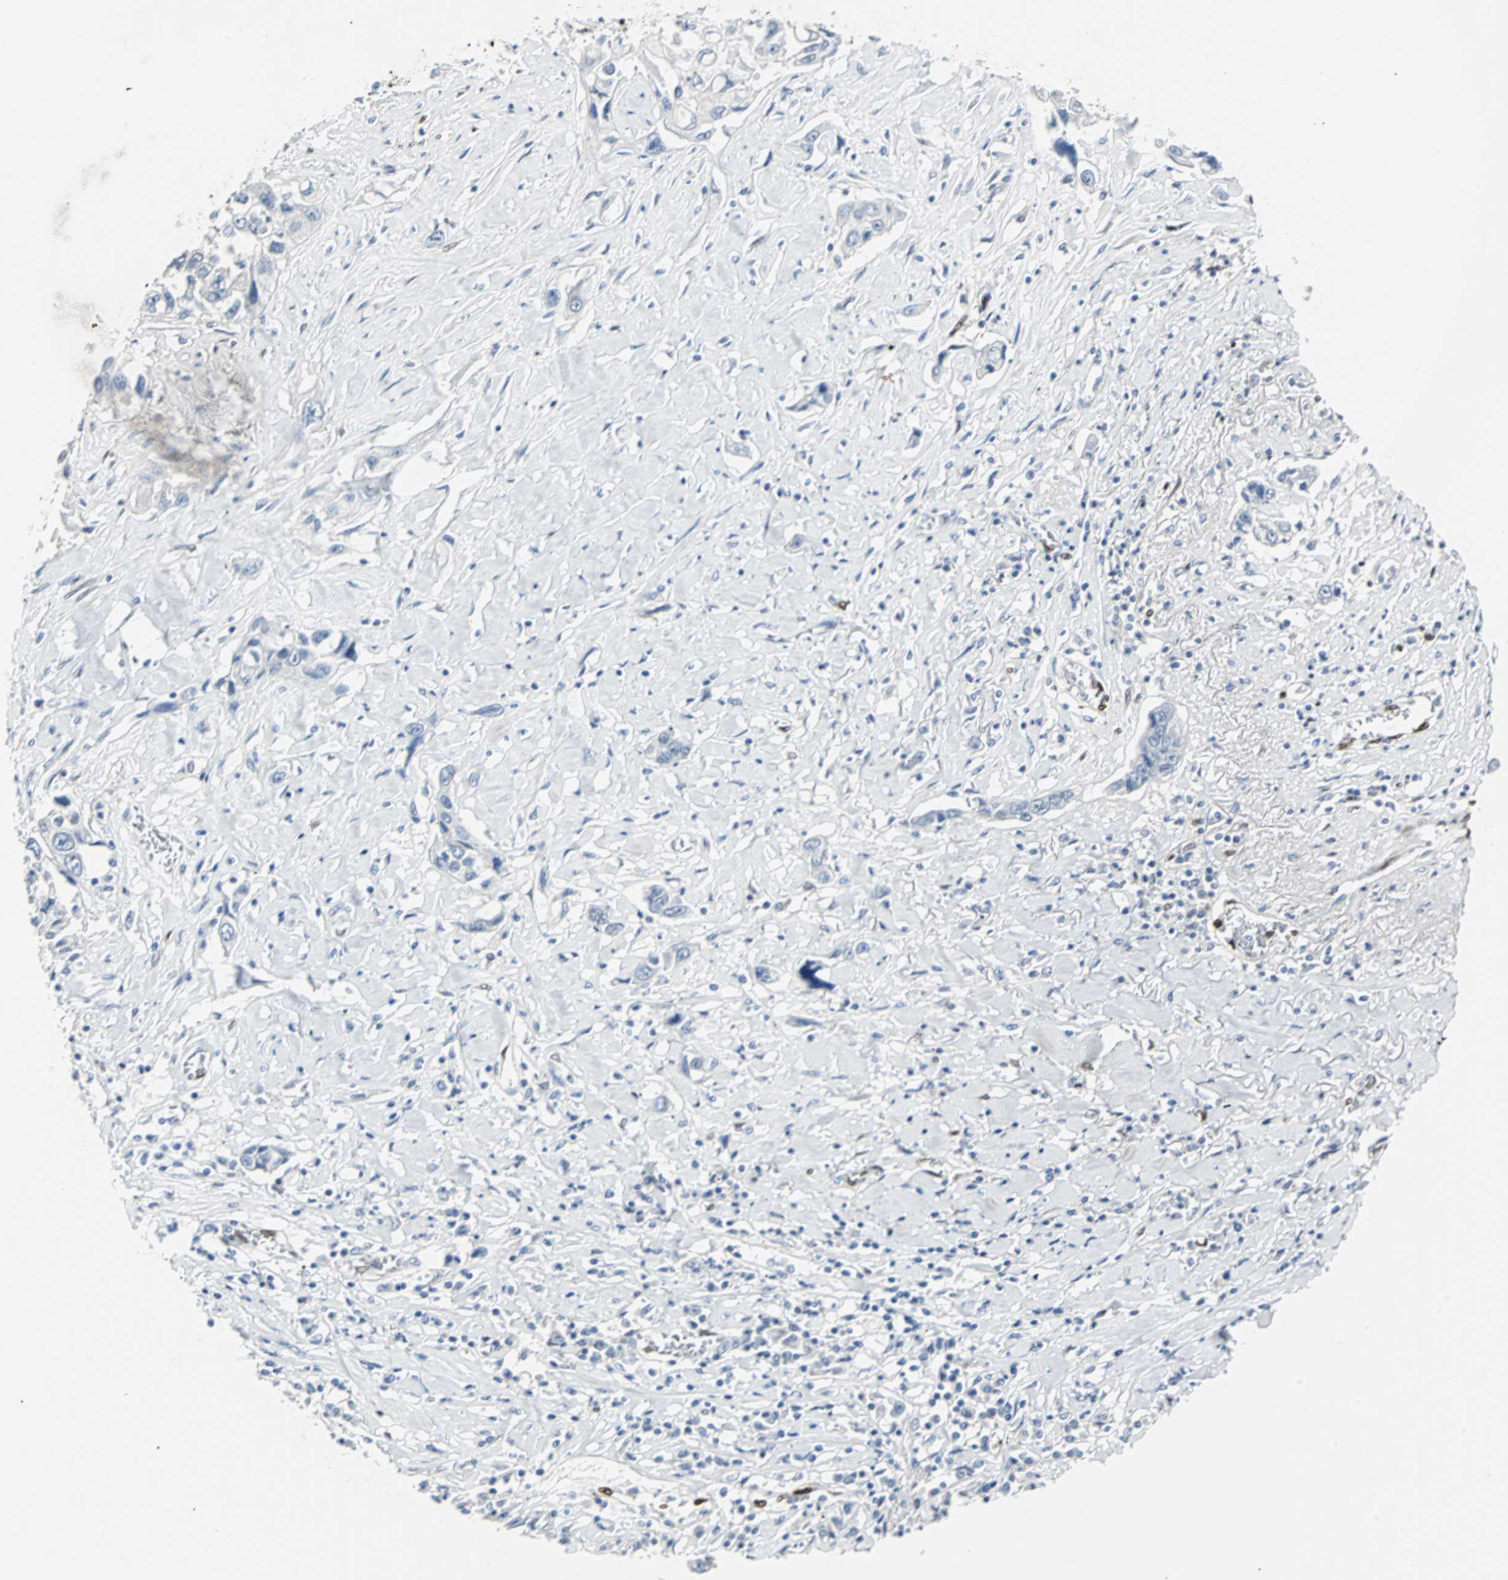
{"staining": {"intensity": "negative", "quantity": "none", "location": "none"}, "tissue": "lung cancer", "cell_type": "Tumor cells", "image_type": "cancer", "snomed": [{"axis": "morphology", "description": "Squamous cell carcinoma, NOS"}, {"axis": "topography", "description": "Lung"}], "caption": "High power microscopy micrograph of an immunohistochemistry (IHC) histopathology image of lung squamous cell carcinoma, revealing no significant expression in tumor cells.", "gene": "IL33", "patient": {"sex": "male", "age": 71}}